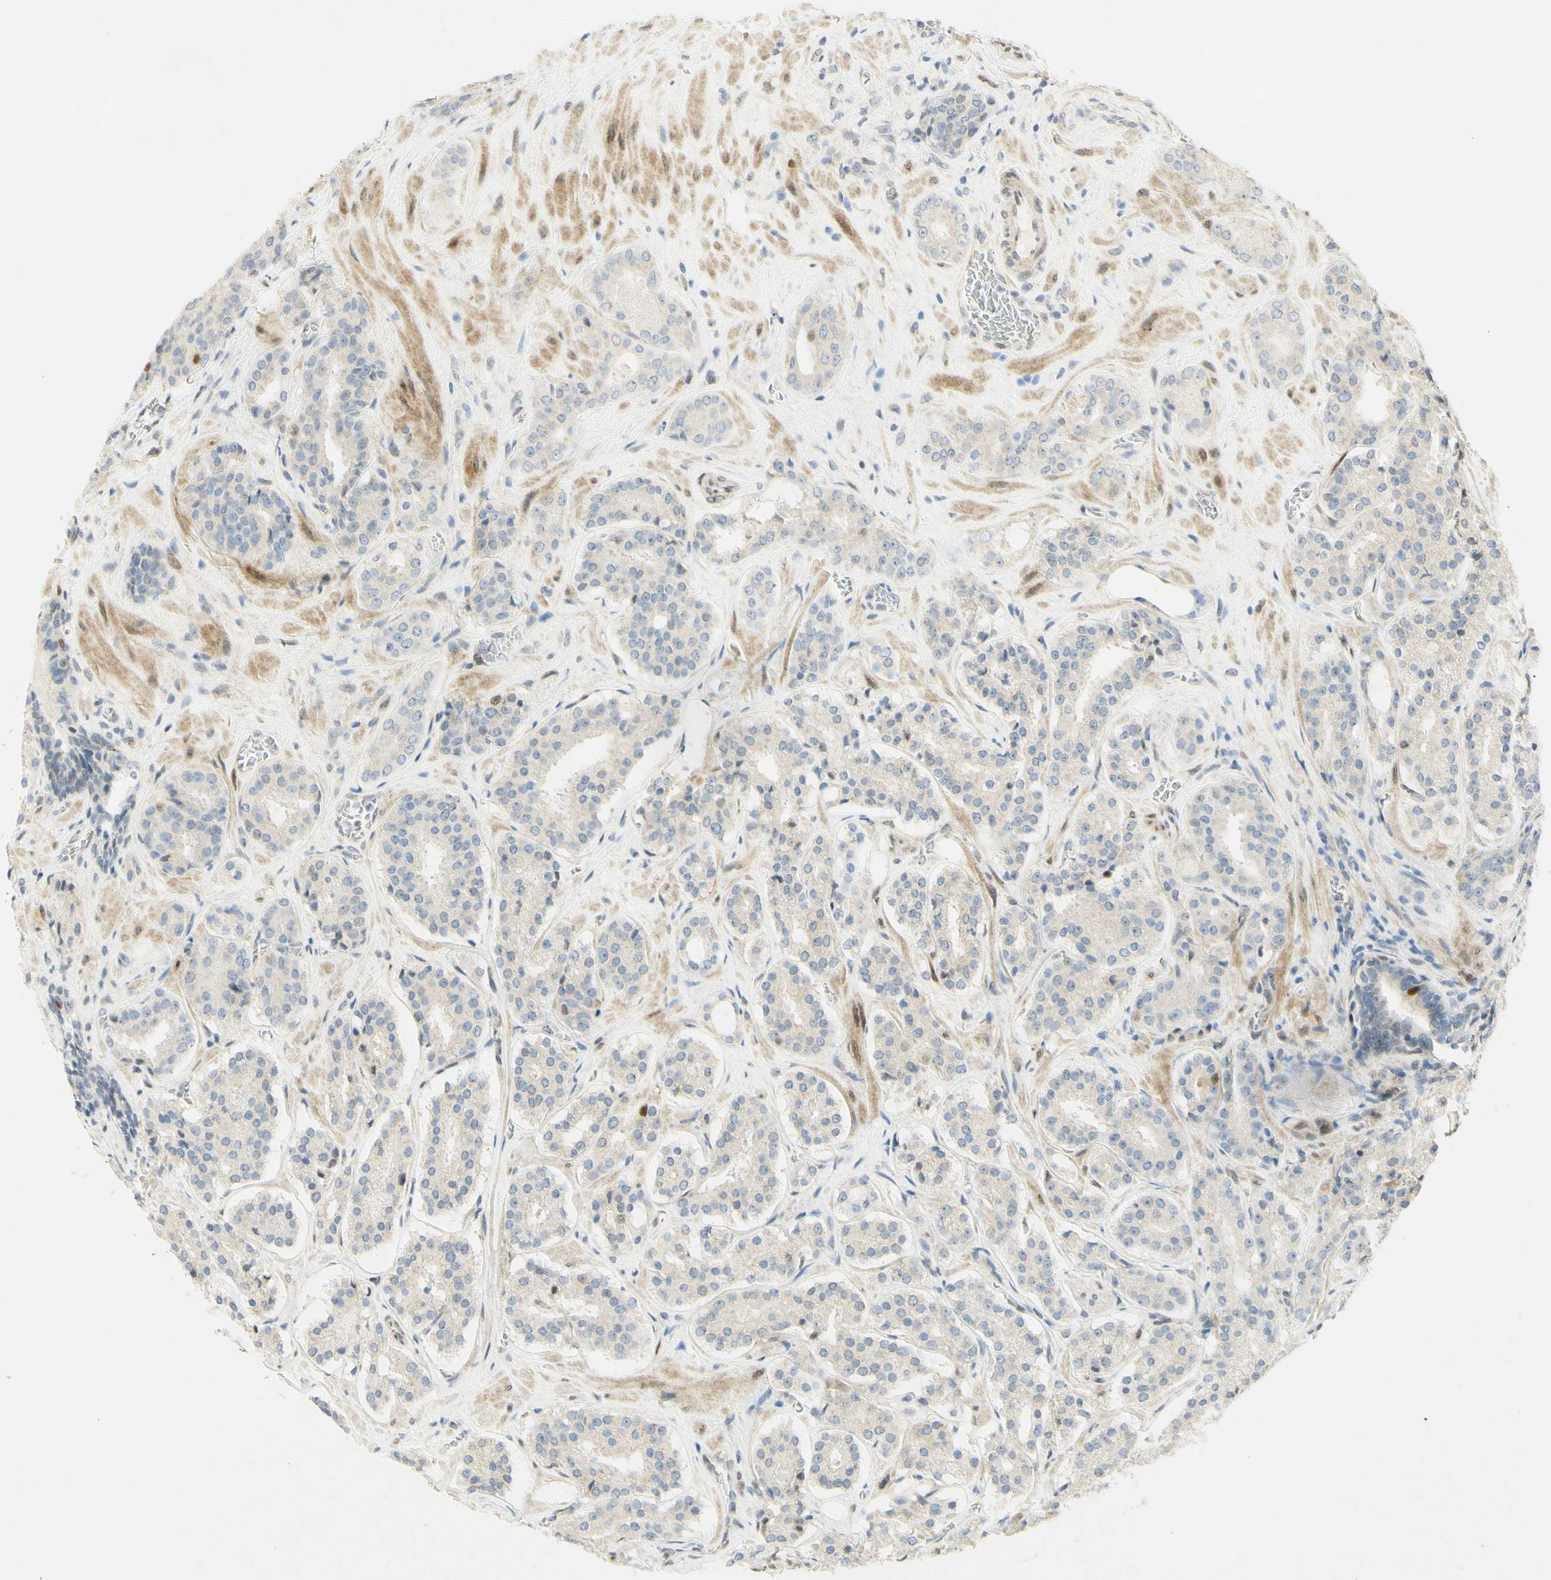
{"staining": {"intensity": "negative", "quantity": "none", "location": "none"}, "tissue": "prostate cancer", "cell_type": "Tumor cells", "image_type": "cancer", "snomed": [{"axis": "morphology", "description": "Adenocarcinoma, High grade"}, {"axis": "topography", "description": "Prostate"}], "caption": "Immunohistochemistry photomicrograph of neoplastic tissue: high-grade adenocarcinoma (prostate) stained with DAB exhibits no significant protein staining in tumor cells.", "gene": "E2F1", "patient": {"sex": "male", "age": 60}}